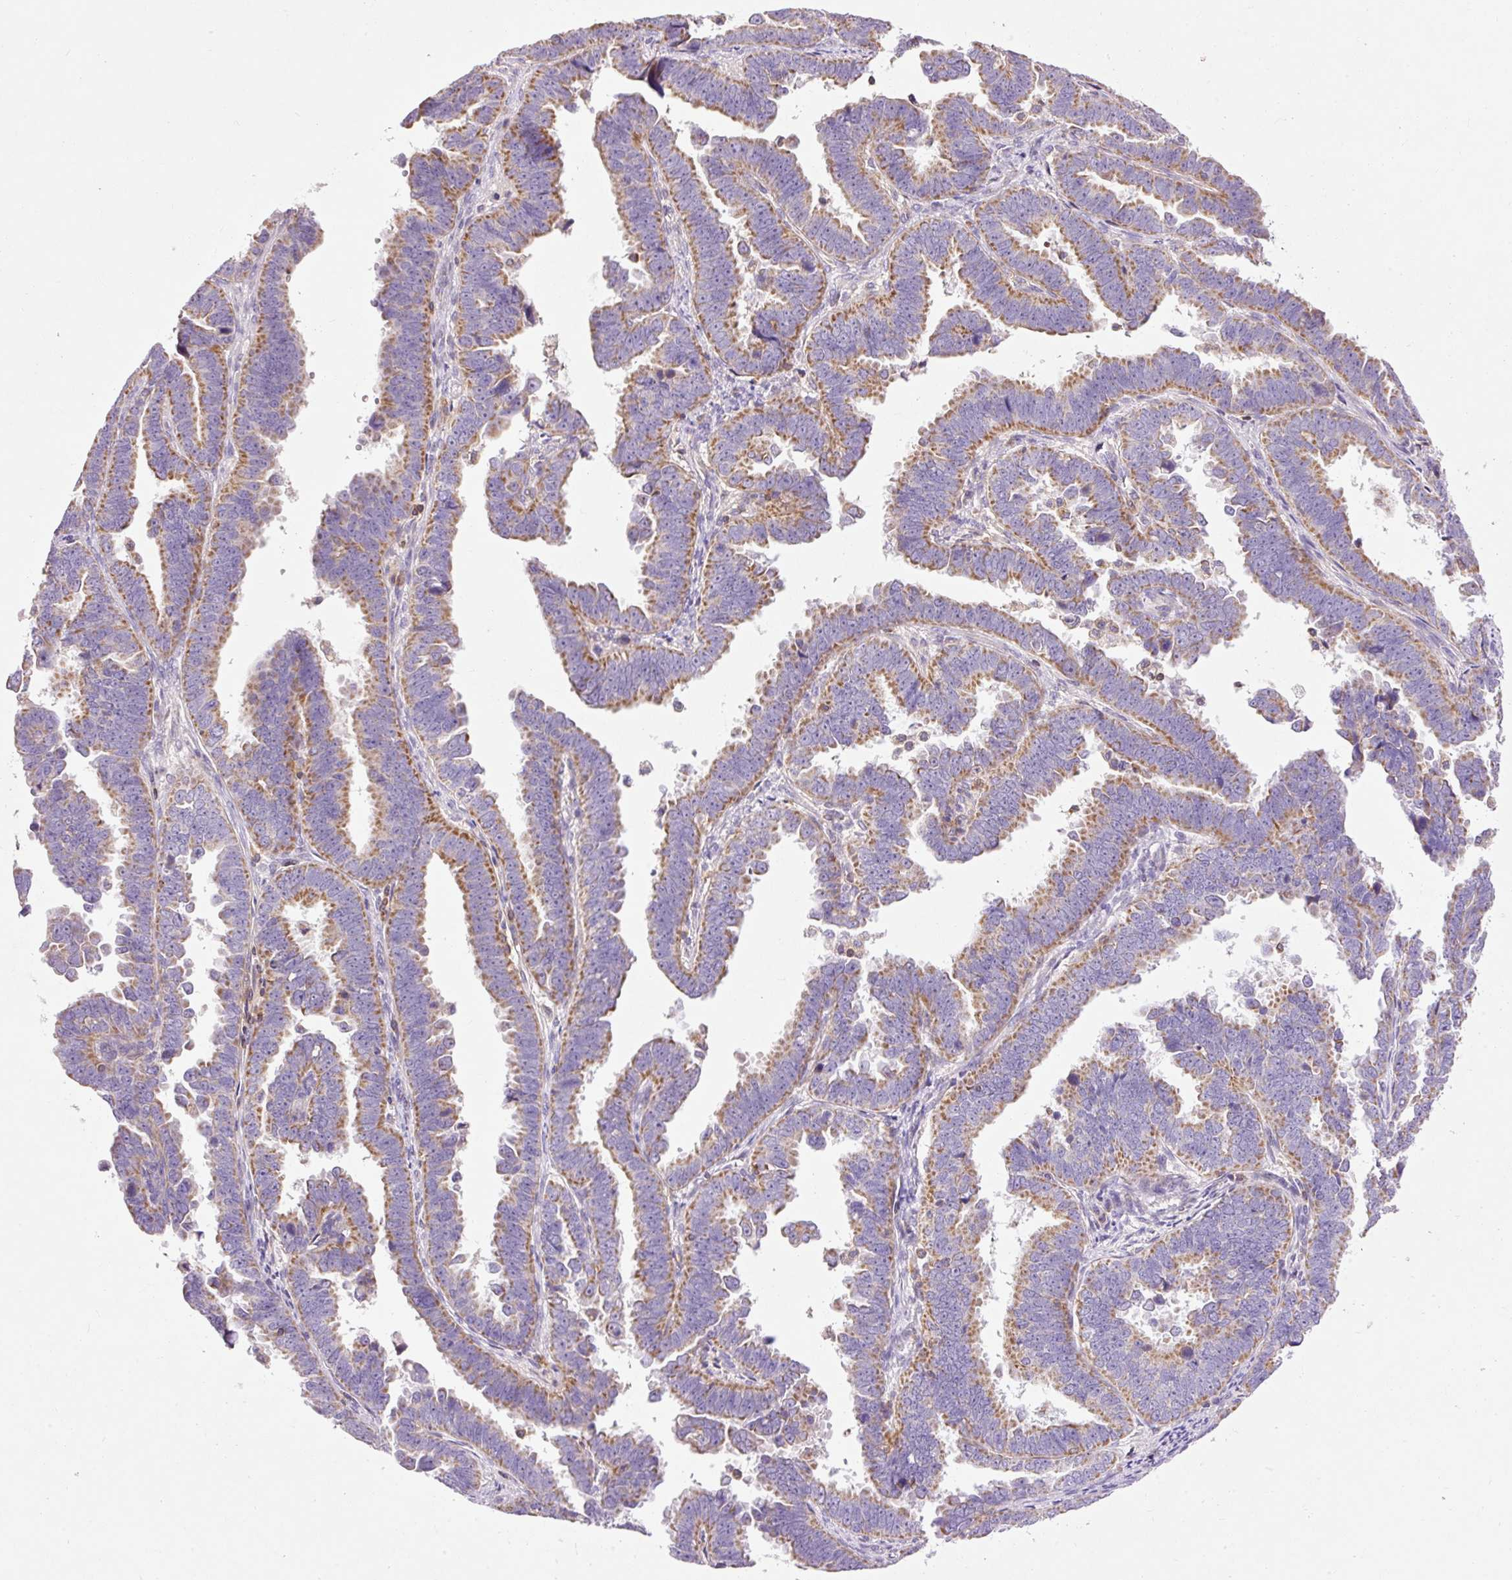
{"staining": {"intensity": "moderate", "quantity": ">75%", "location": "cytoplasmic/membranous"}, "tissue": "endometrial cancer", "cell_type": "Tumor cells", "image_type": "cancer", "snomed": [{"axis": "morphology", "description": "Adenocarcinoma, NOS"}, {"axis": "topography", "description": "Endometrium"}], "caption": "This photomicrograph reveals immunohistochemistry staining of endometrial adenocarcinoma, with medium moderate cytoplasmic/membranous staining in about >75% of tumor cells.", "gene": "IMMT", "patient": {"sex": "female", "age": 75}}